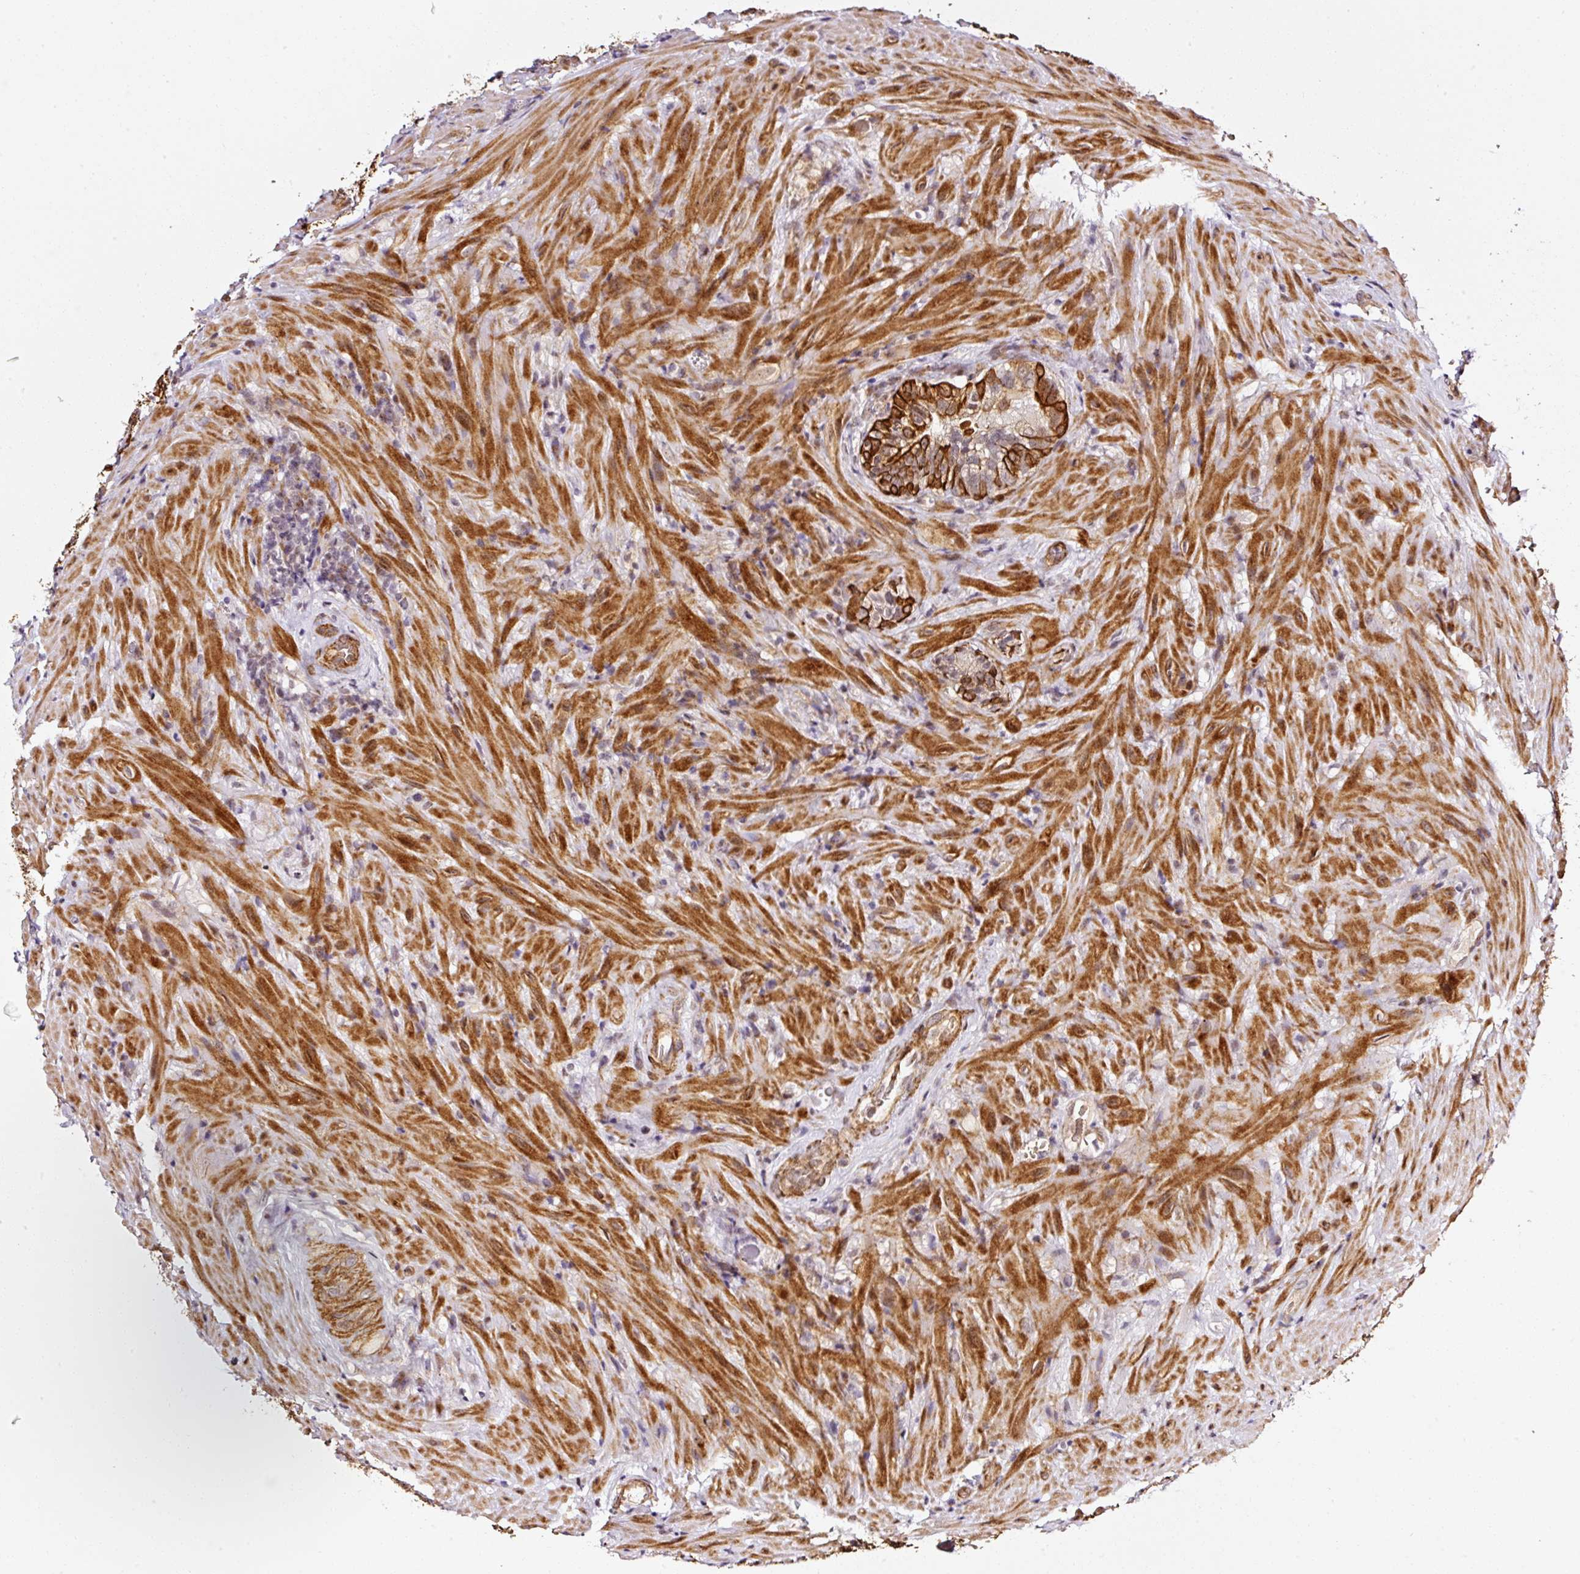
{"staining": {"intensity": "strong", "quantity": "<25%", "location": "cytoplasmic/membranous"}, "tissue": "seminal vesicle", "cell_type": "Glandular cells", "image_type": "normal", "snomed": [{"axis": "morphology", "description": "Normal tissue, NOS"}, {"axis": "topography", "description": "Seminal veicle"}], "caption": "A medium amount of strong cytoplasmic/membranous positivity is seen in about <25% of glandular cells in unremarkable seminal vesicle.", "gene": "ANKRD20A1", "patient": {"sex": "male", "age": 68}}